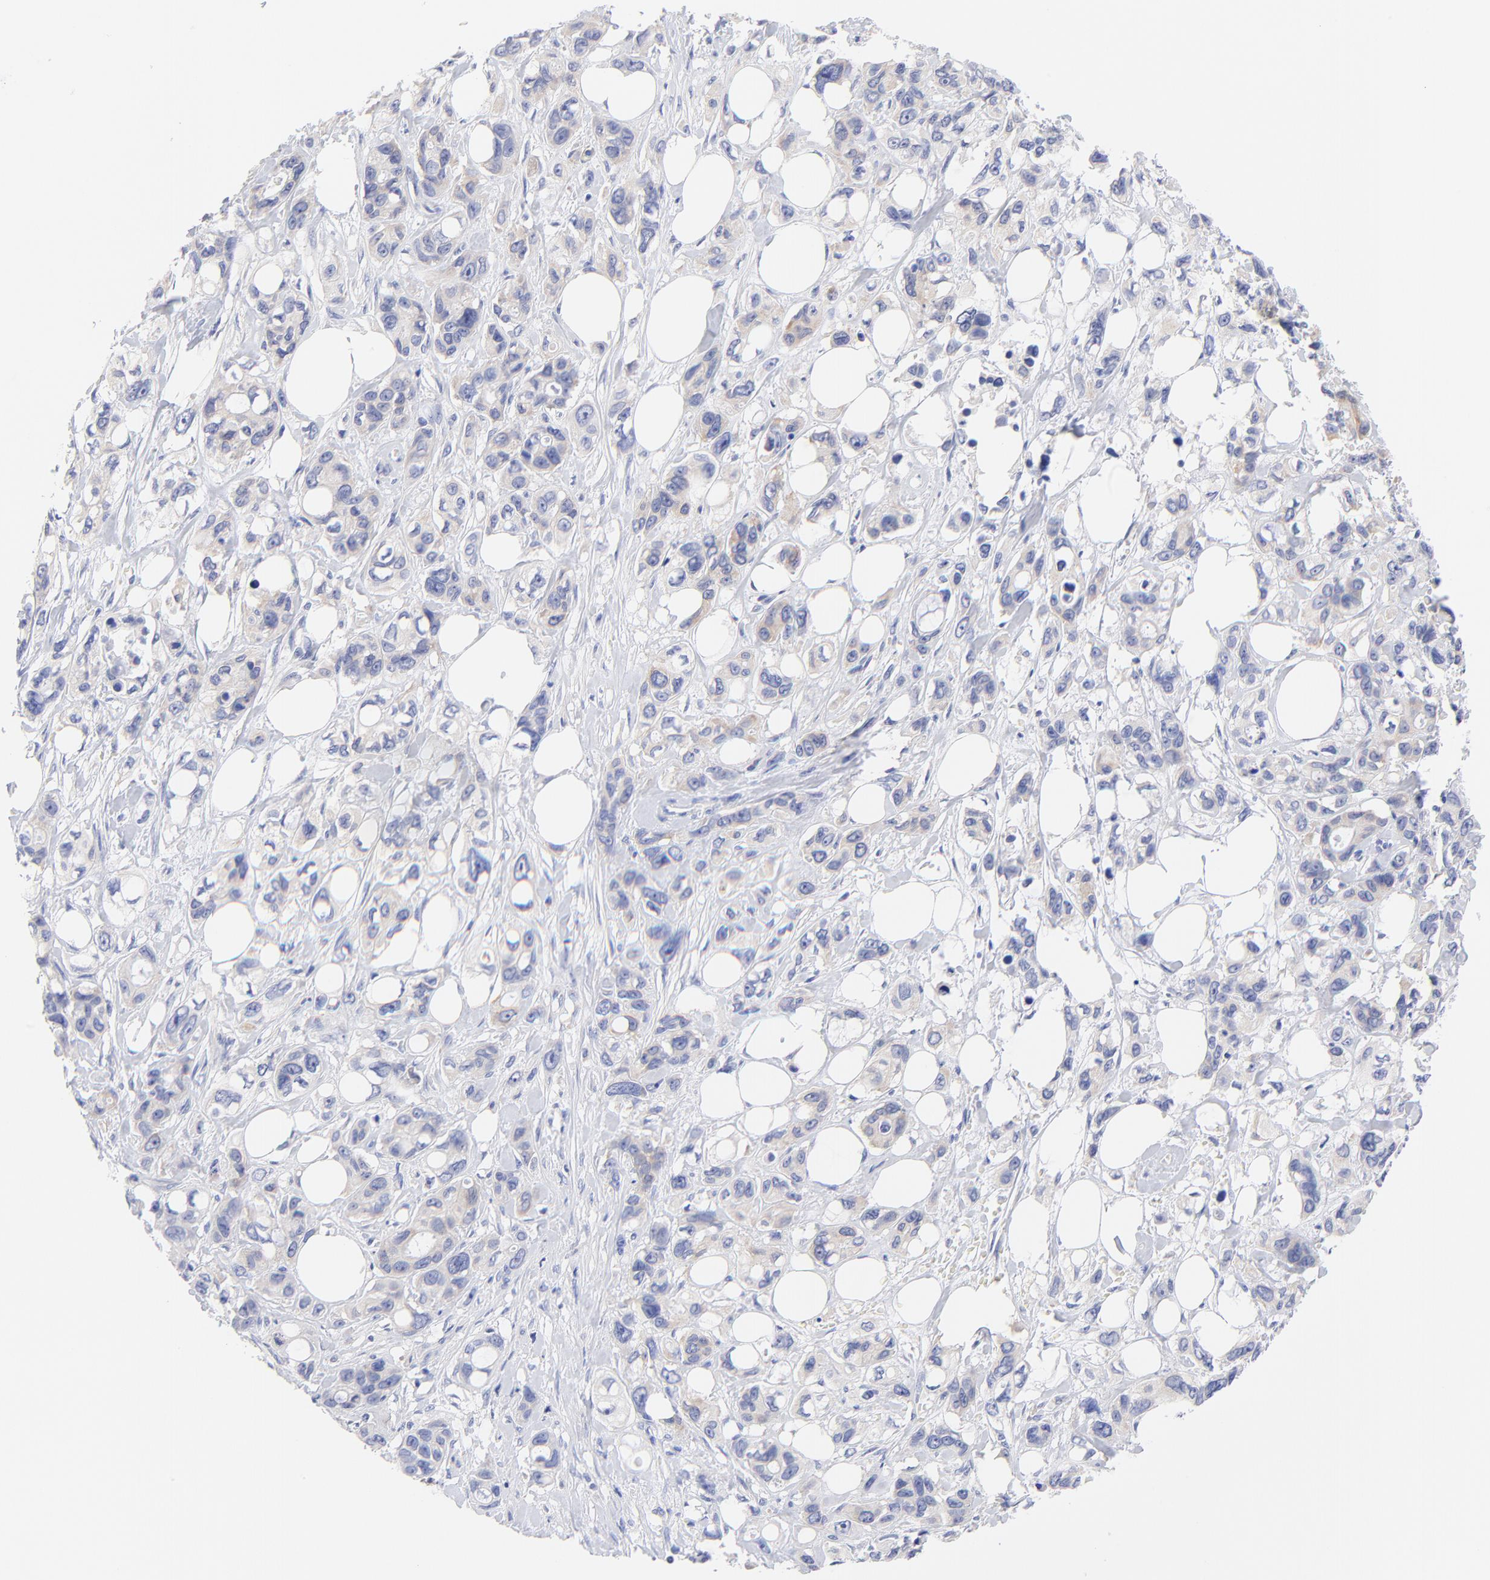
{"staining": {"intensity": "negative", "quantity": "none", "location": "none"}, "tissue": "stomach cancer", "cell_type": "Tumor cells", "image_type": "cancer", "snomed": [{"axis": "morphology", "description": "Adenocarcinoma, NOS"}, {"axis": "topography", "description": "Stomach, upper"}], "caption": "Tumor cells are negative for protein expression in human stomach adenocarcinoma.", "gene": "EBP", "patient": {"sex": "male", "age": 47}}